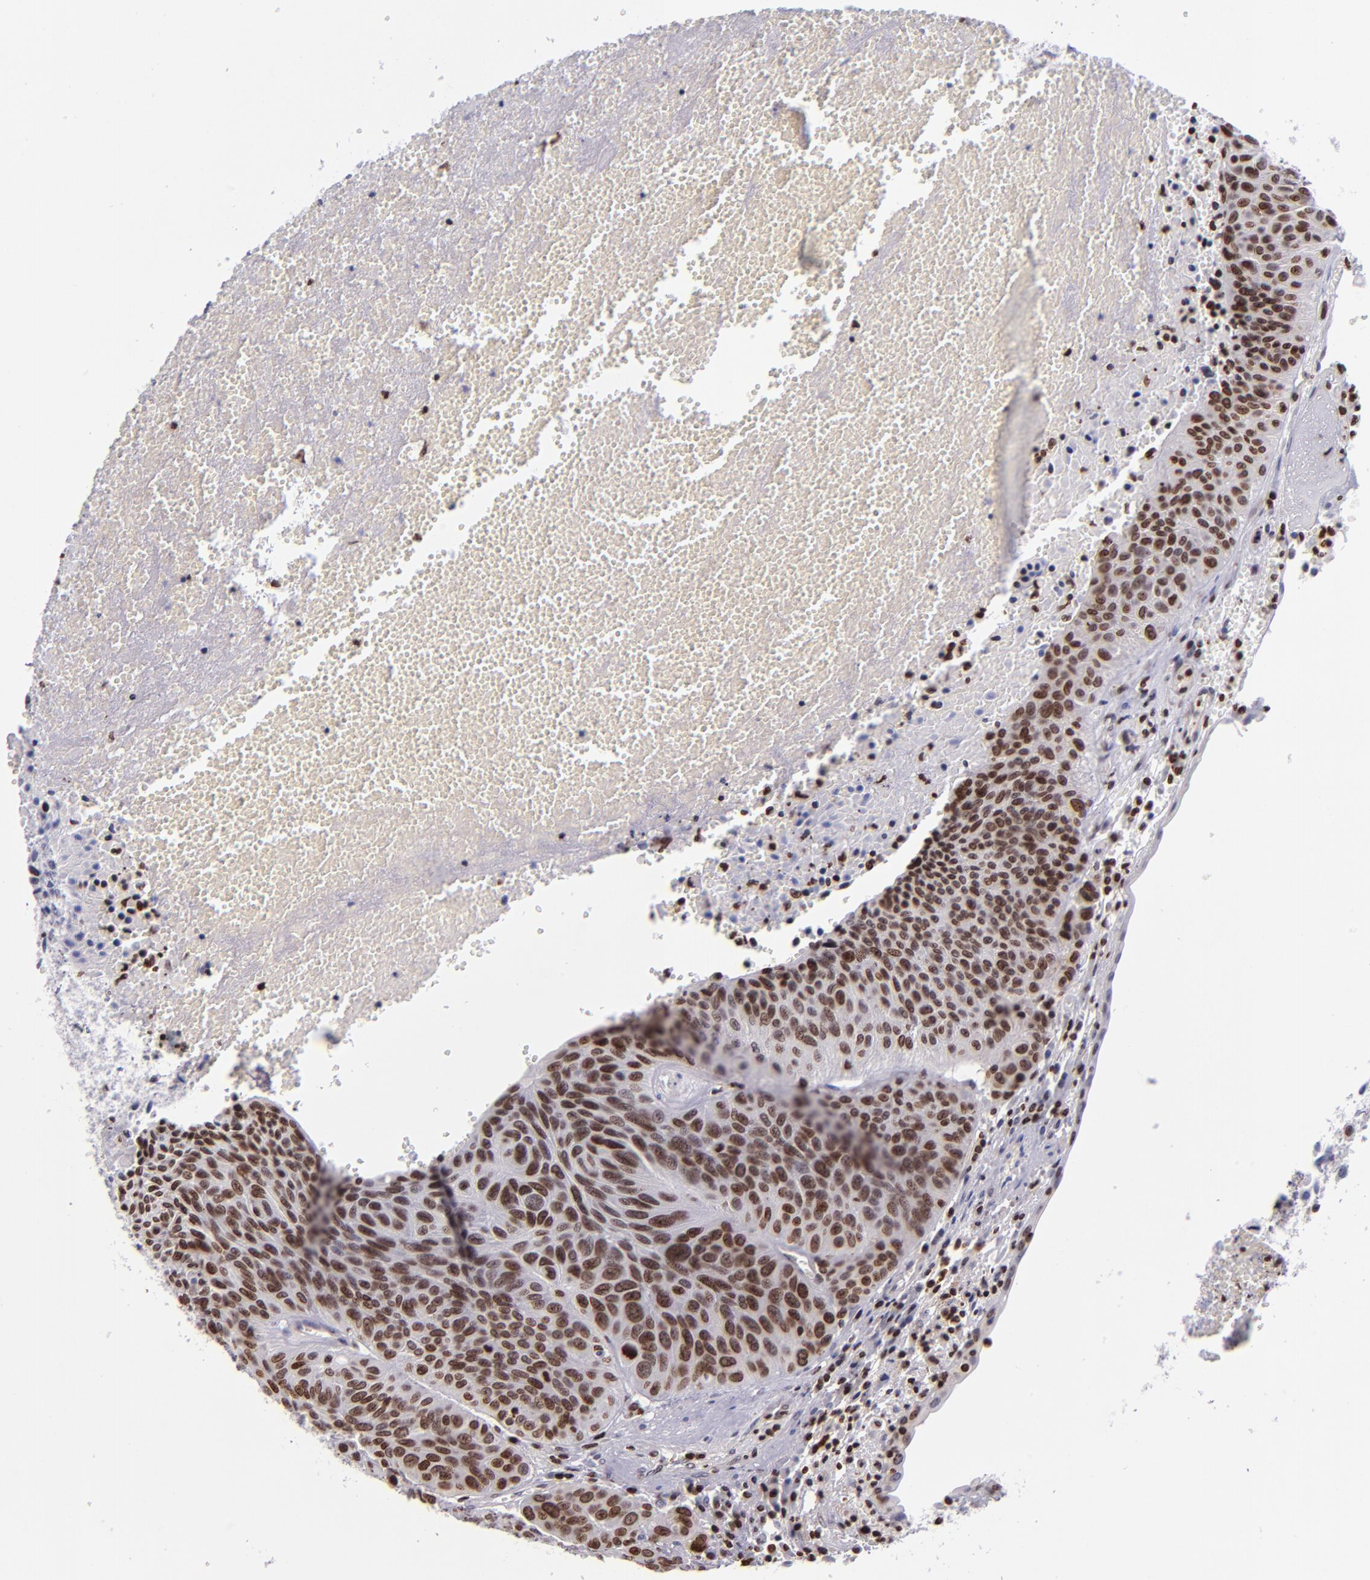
{"staining": {"intensity": "moderate", "quantity": ">75%", "location": "nuclear"}, "tissue": "urothelial cancer", "cell_type": "Tumor cells", "image_type": "cancer", "snomed": [{"axis": "morphology", "description": "Urothelial carcinoma, High grade"}, {"axis": "topography", "description": "Urinary bladder"}], "caption": "Protein staining of urothelial carcinoma (high-grade) tissue reveals moderate nuclear staining in about >75% of tumor cells. (Brightfield microscopy of DAB IHC at high magnification).", "gene": "CDKL5", "patient": {"sex": "male", "age": 66}}